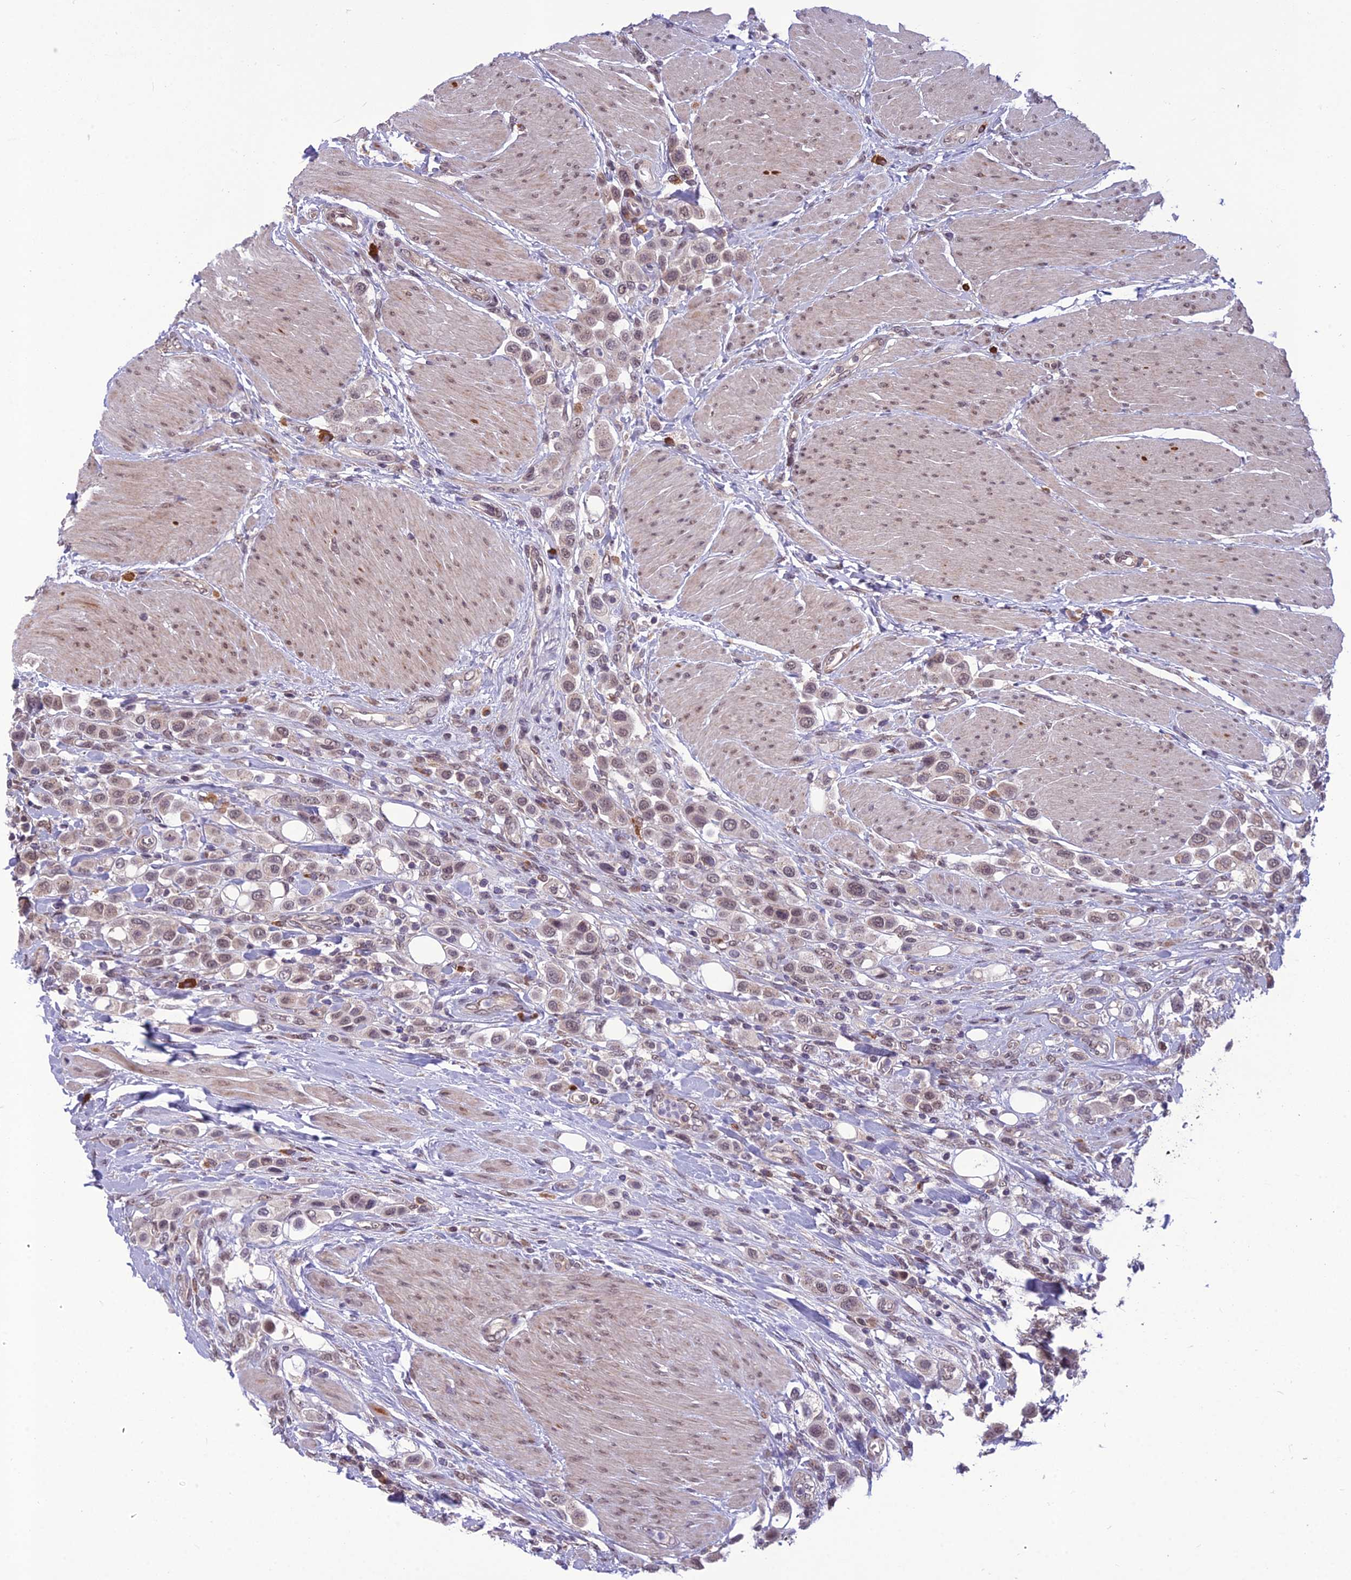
{"staining": {"intensity": "weak", "quantity": "25%-75%", "location": "nuclear"}, "tissue": "urothelial cancer", "cell_type": "Tumor cells", "image_type": "cancer", "snomed": [{"axis": "morphology", "description": "Urothelial carcinoma, High grade"}, {"axis": "topography", "description": "Urinary bladder"}], "caption": "Immunohistochemical staining of high-grade urothelial carcinoma reveals low levels of weak nuclear staining in approximately 25%-75% of tumor cells. (IHC, brightfield microscopy, high magnification).", "gene": "FBRS", "patient": {"sex": "male", "age": 50}}